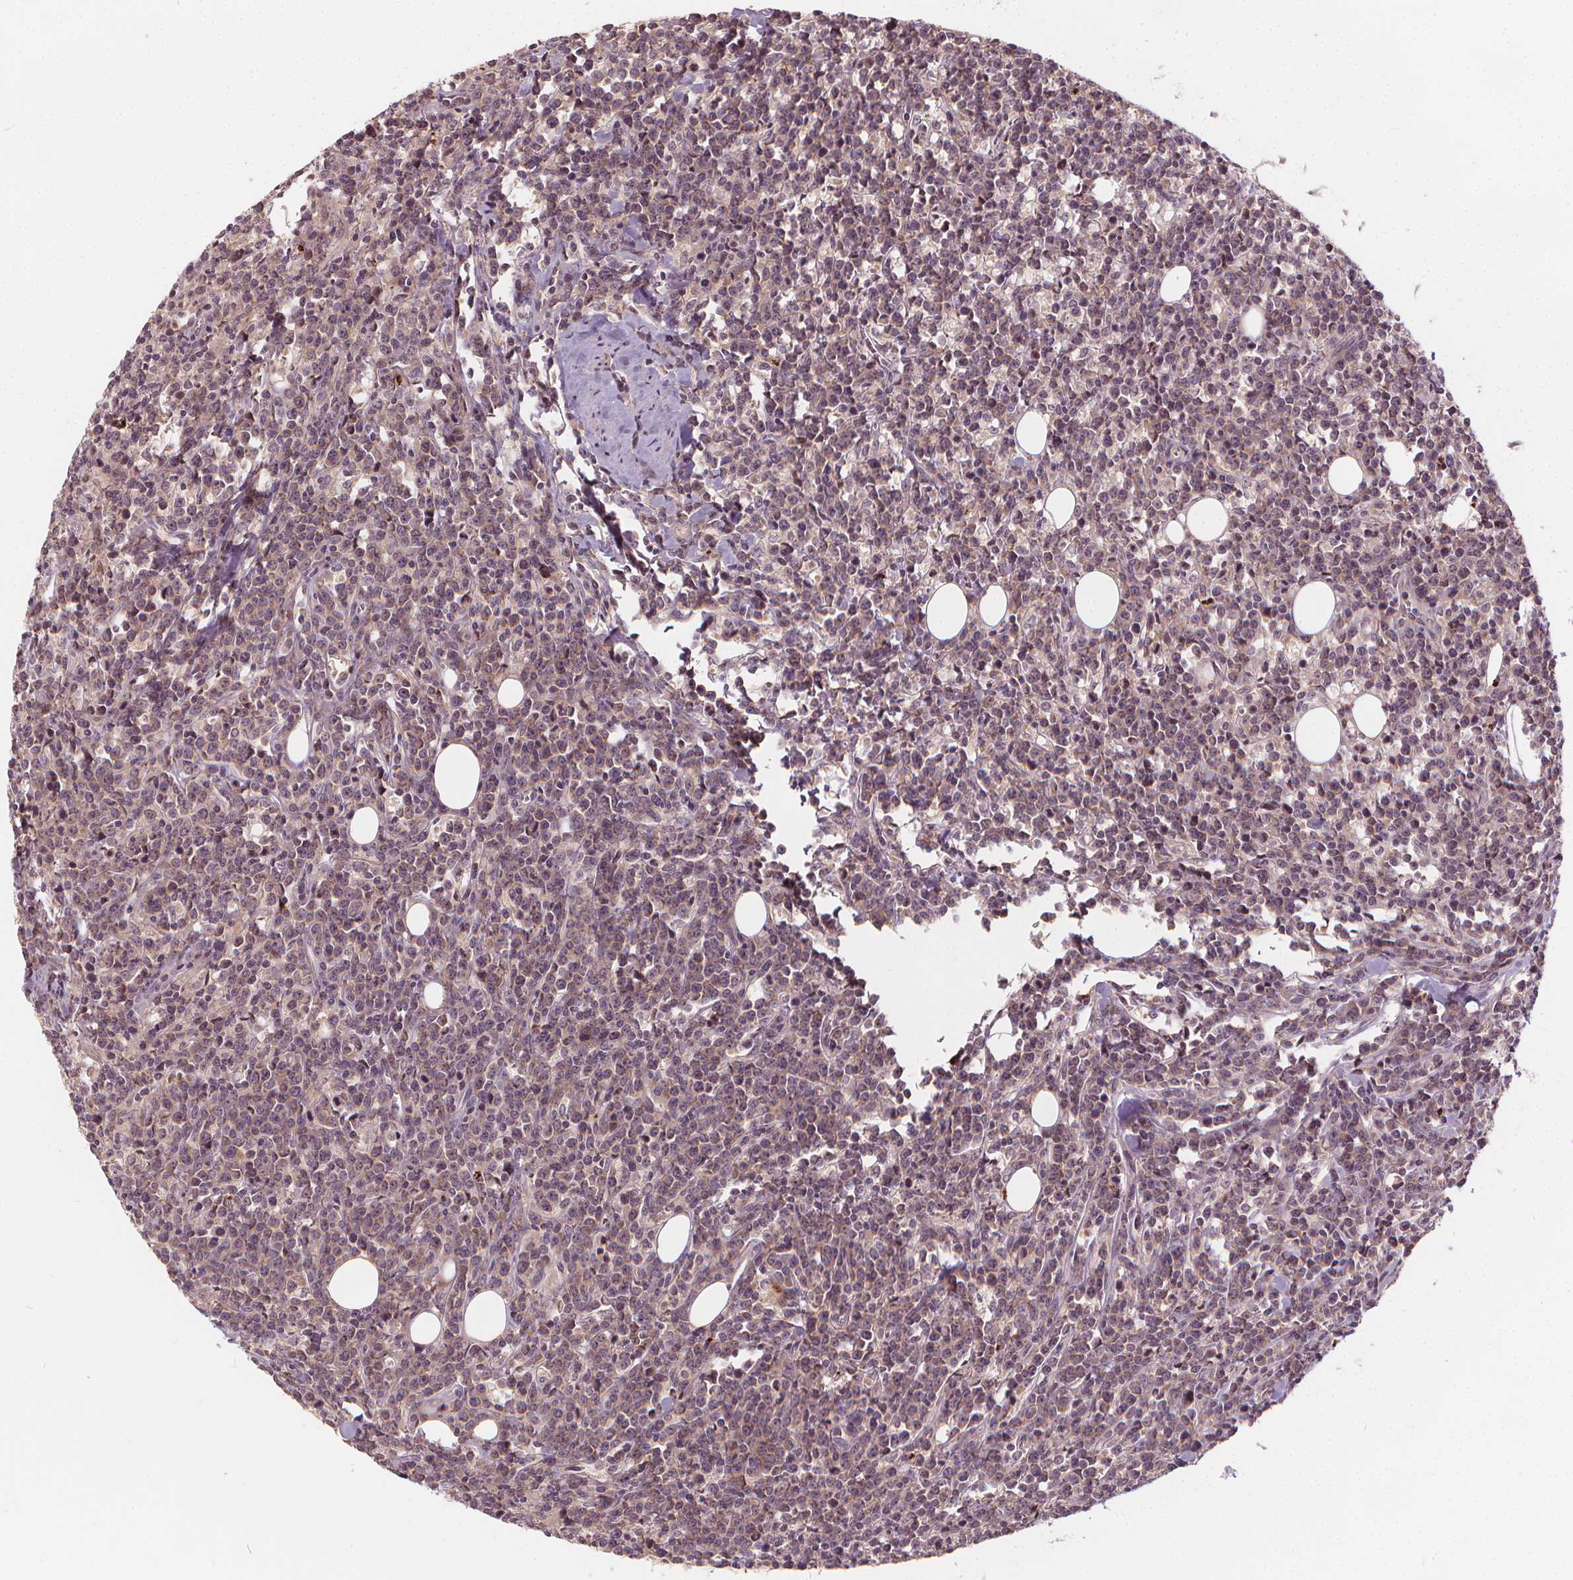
{"staining": {"intensity": "weak", "quantity": "<25%", "location": "cytoplasmic/membranous,nuclear"}, "tissue": "lymphoma", "cell_type": "Tumor cells", "image_type": "cancer", "snomed": [{"axis": "morphology", "description": "Malignant lymphoma, non-Hodgkin's type, High grade"}, {"axis": "topography", "description": "Small intestine"}], "caption": "Human lymphoma stained for a protein using immunohistochemistry shows no expression in tumor cells.", "gene": "IPO13", "patient": {"sex": "female", "age": 56}}